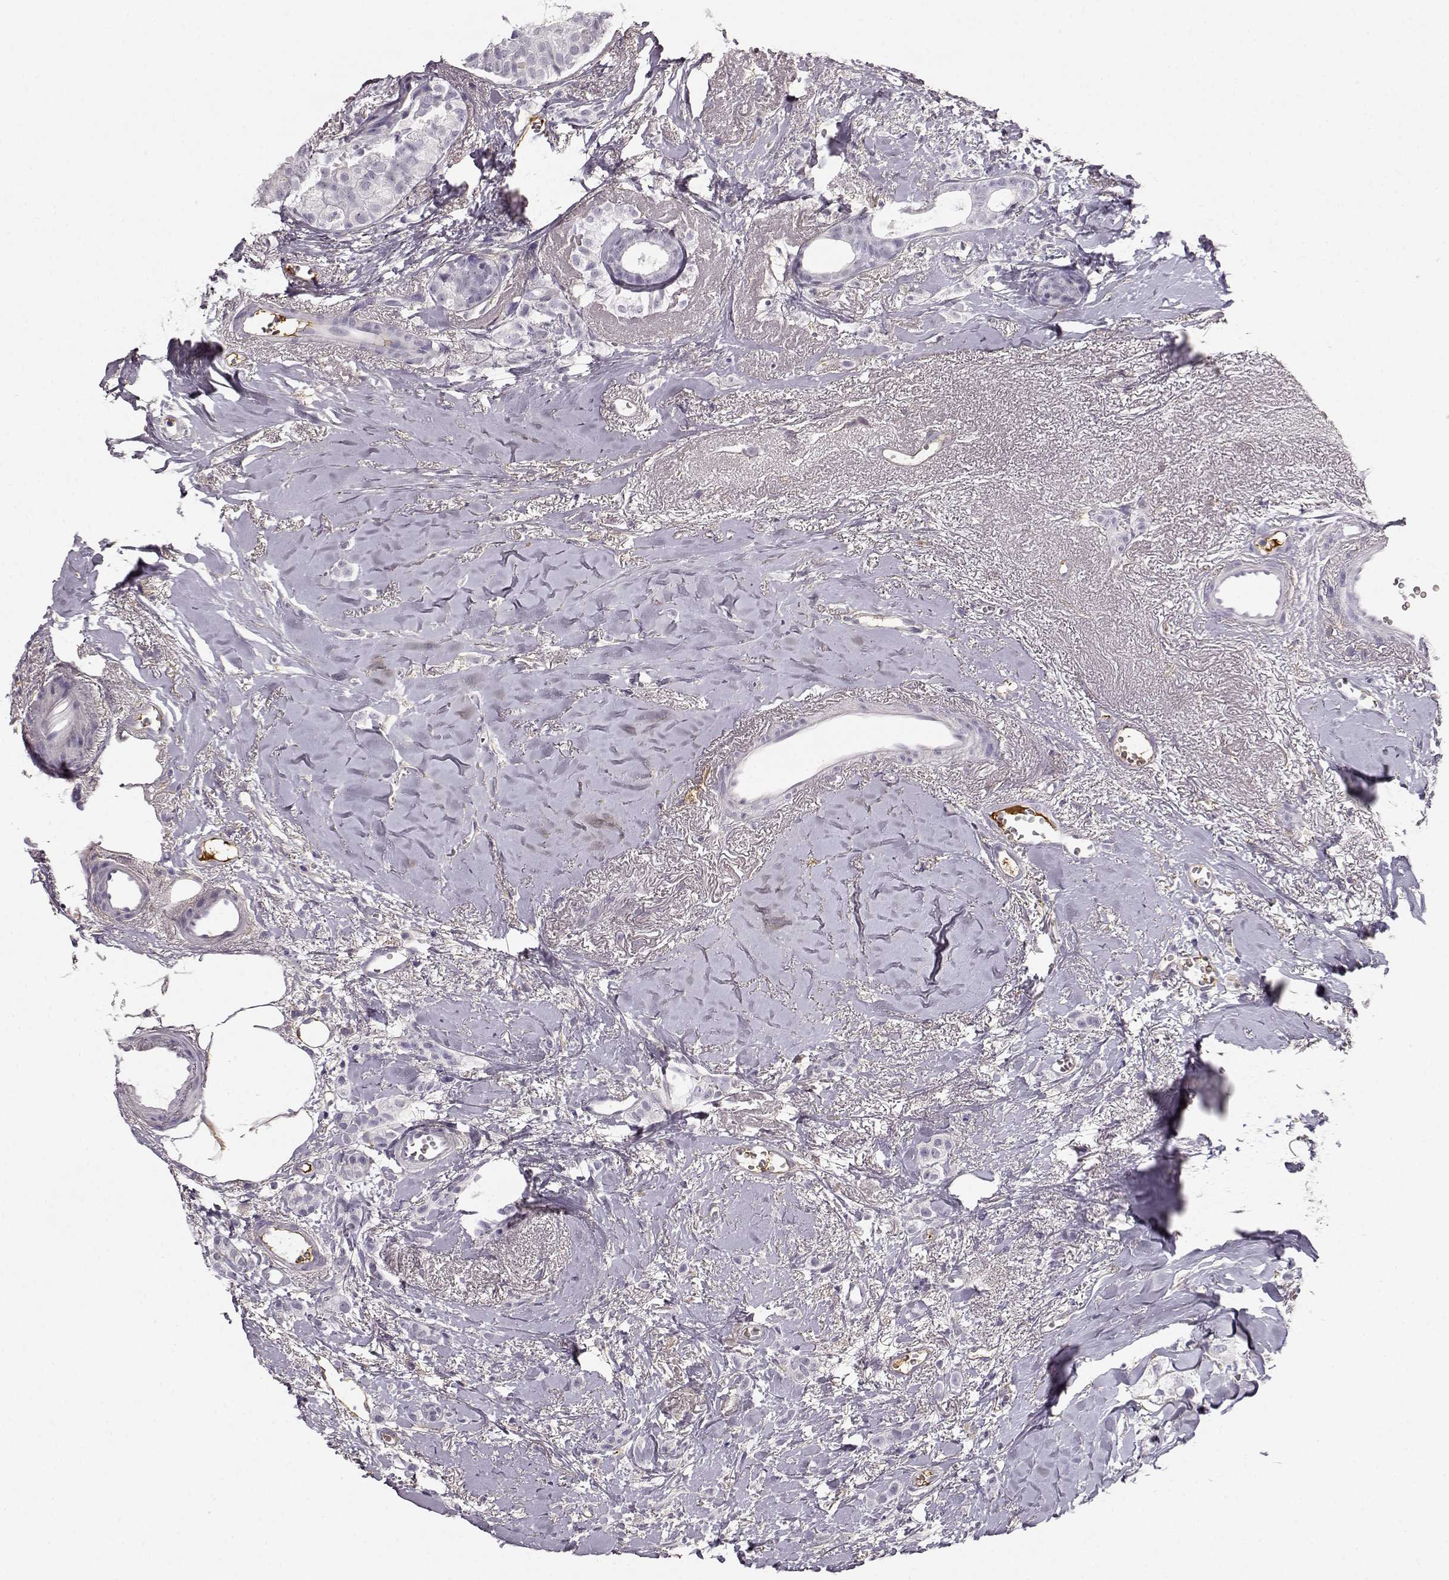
{"staining": {"intensity": "negative", "quantity": "none", "location": "none"}, "tissue": "breast cancer", "cell_type": "Tumor cells", "image_type": "cancer", "snomed": [{"axis": "morphology", "description": "Duct carcinoma"}, {"axis": "topography", "description": "Breast"}], "caption": "This is an immunohistochemistry (IHC) micrograph of breast infiltrating ductal carcinoma. There is no expression in tumor cells.", "gene": "TRIM69", "patient": {"sex": "female", "age": 85}}